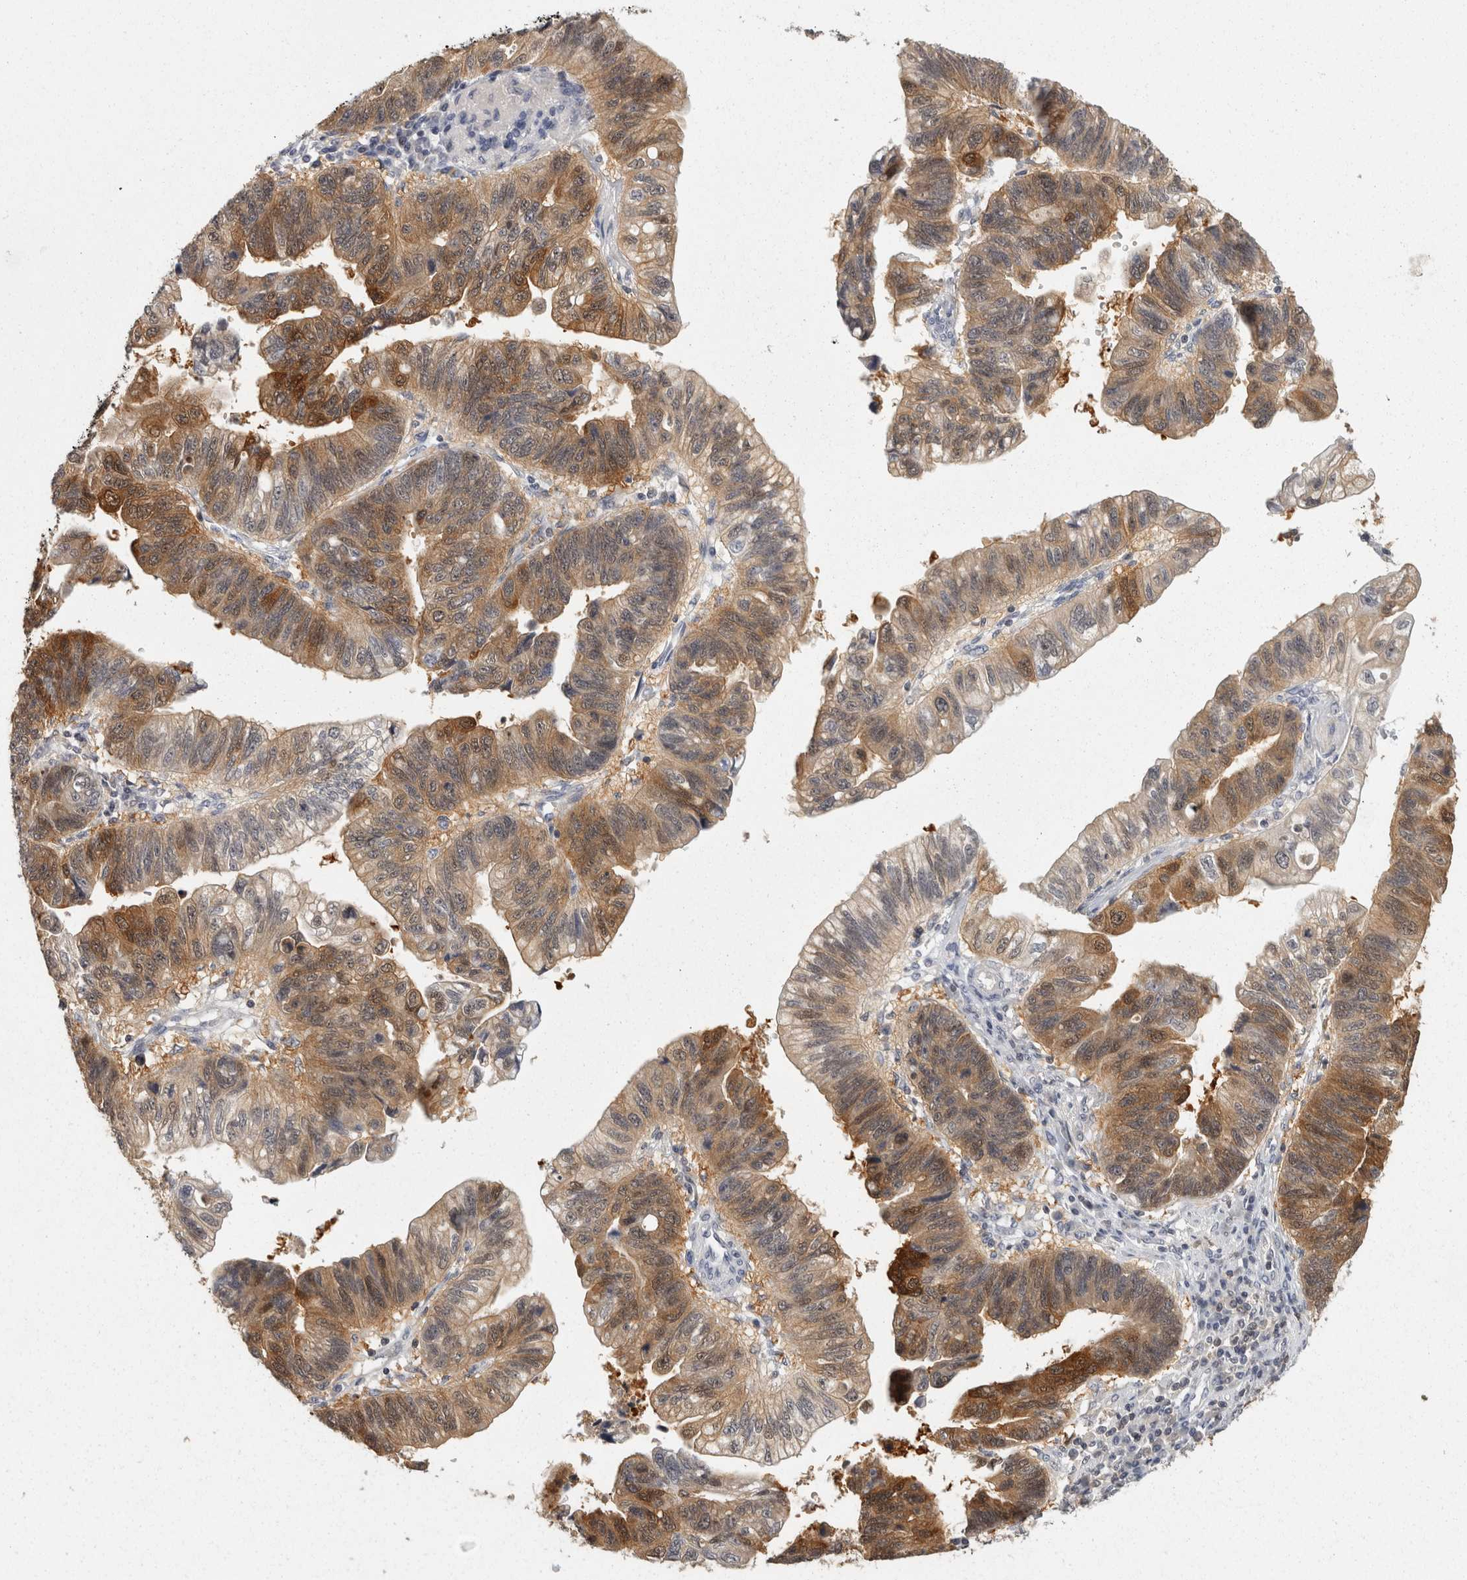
{"staining": {"intensity": "moderate", "quantity": ">75%", "location": "cytoplasmic/membranous,nuclear"}, "tissue": "stomach cancer", "cell_type": "Tumor cells", "image_type": "cancer", "snomed": [{"axis": "morphology", "description": "Adenocarcinoma, NOS"}, {"axis": "topography", "description": "Stomach"}], "caption": "Approximately >75% of tumor cells in human stomach cancer (adenocarcinoma) display moderate cytoplasmic/membranous and nuclear protein expression as visualized by brown immunohistochemical staining.", "gene": "ACAT2", "patient": {"sex": "male", "age": 59}}